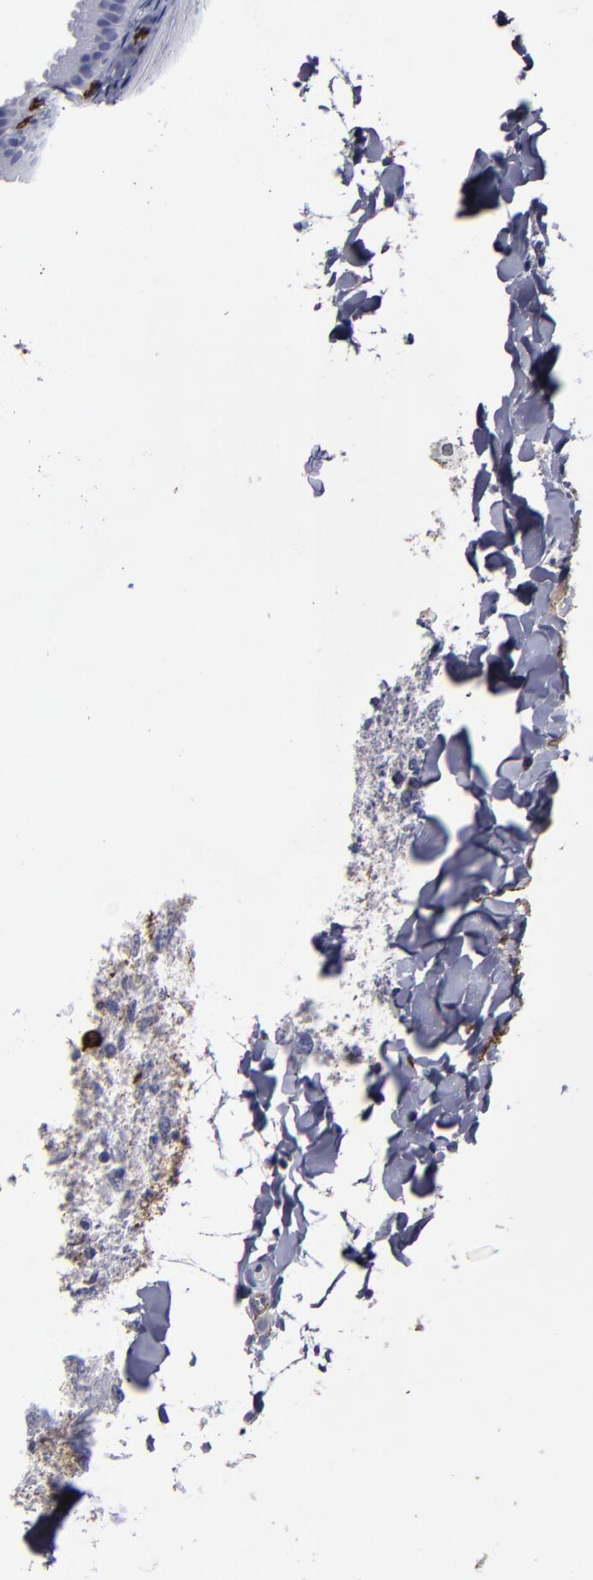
{"staining": {"intensity": "negative", "quantity": "none", "location": "none"}, "tissue": "gallbladder", "cell_type": "Glandular cells", "image_type": "normal", "snomed": [{"axis": "morphology", "description": "Normal tissue, NOS"}, {"axis": "topography", "description": "Gallbladder"}], "caption": "An IHC photomicrograph of unremarkable gallbladder is shown. There is no staining in glandular cells of gallbladder. (Brightfield microscopy of DAB immunohistochemistry (IHC) at high magnification).", "gene": "CD36", "patient": {"sex": "female", "age": 24}}